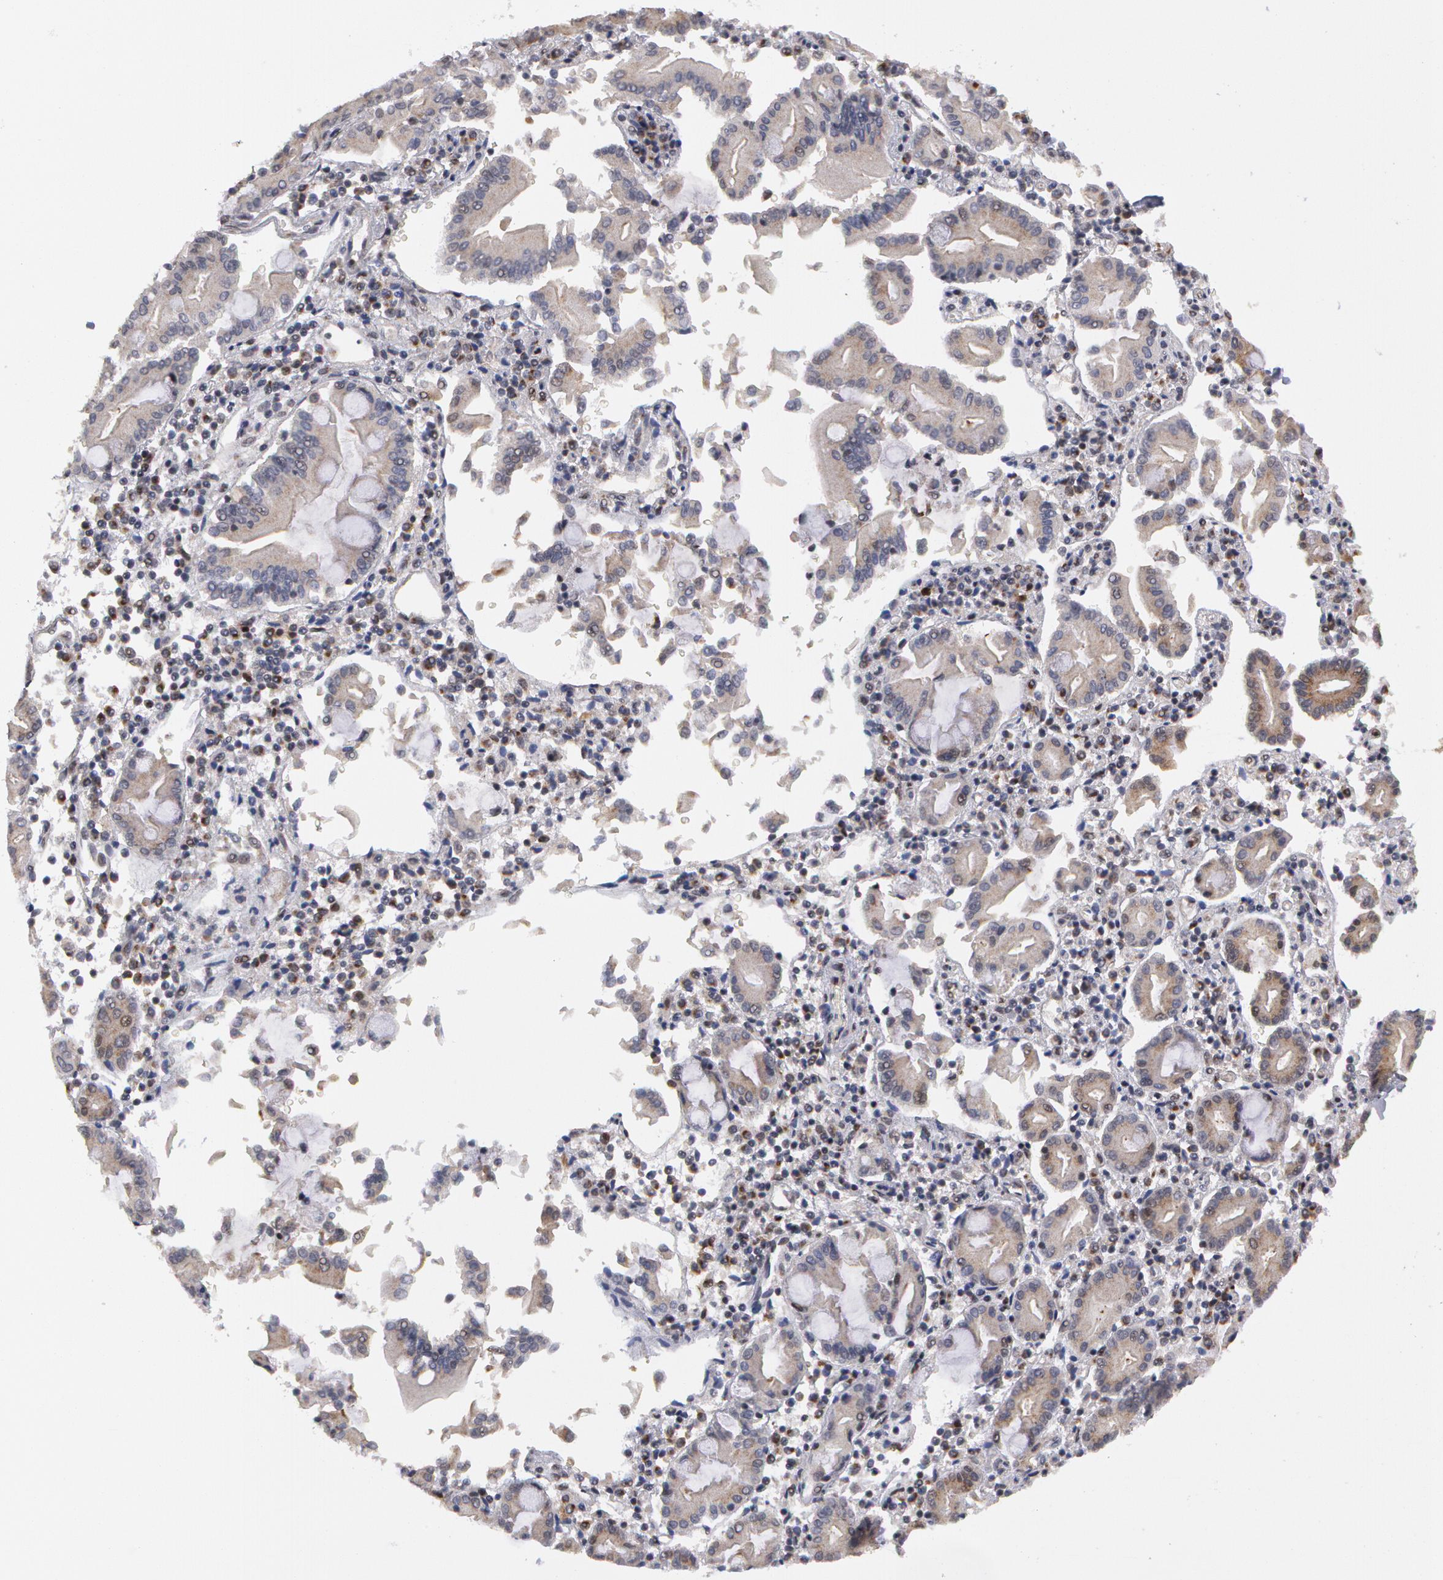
{"staining": {"intensity": "weak", "quantity": "<25%", "location": "cytoplasmic/membranous"}, "tissue": "pancreatic cancer", "cell_type": "Tumor cells", "image_type": "cancer", "snomed": [{"axis": "morphology", "description": "Adenocarcinoma, NOS"}, {"axis": "topography", "description": "Pancreas"}], "caption": "An immunohistochemistry (IHC) micrograph of pancreatic cancer is shown. There is no staining in tumor cells of pancreatic cancer.", "gene": "STX5", "patient": {"sex": "female", "age": 57}}